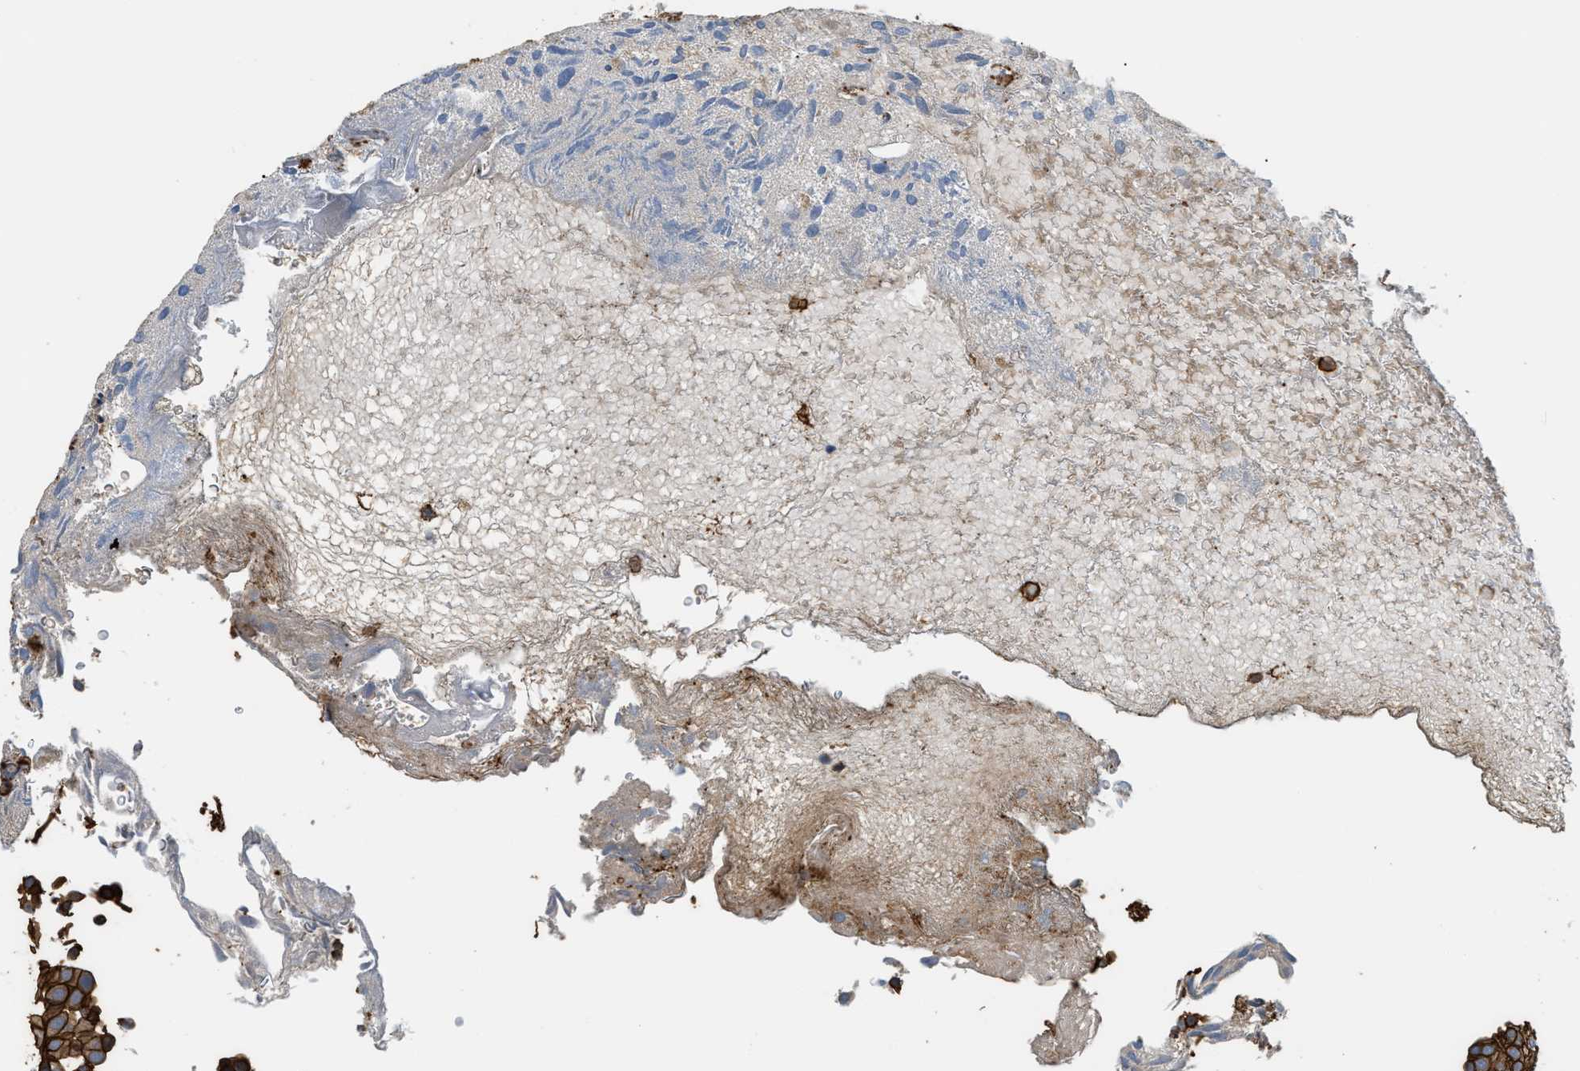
{"staining": {"intensity": "strong", "quantity": ">75%", "location": "cytoplasmic/membranous"}, "tissue": "urothelial cancer", "cell_type": "Tumor cells", "image_type": "cancer", "snomed": [{"axis": "morphology", "description": "Urothelial carcinoma, Low grade"}, {"axis": "topography", "description": "Urinary bladder"}], "caption": "Human low-grade urothelial carcinoma stained with a protein marker exhibits strong staining in tumor cells.", "gene": "DDHD2", "patient": {"sex": "male", "age": 78}}